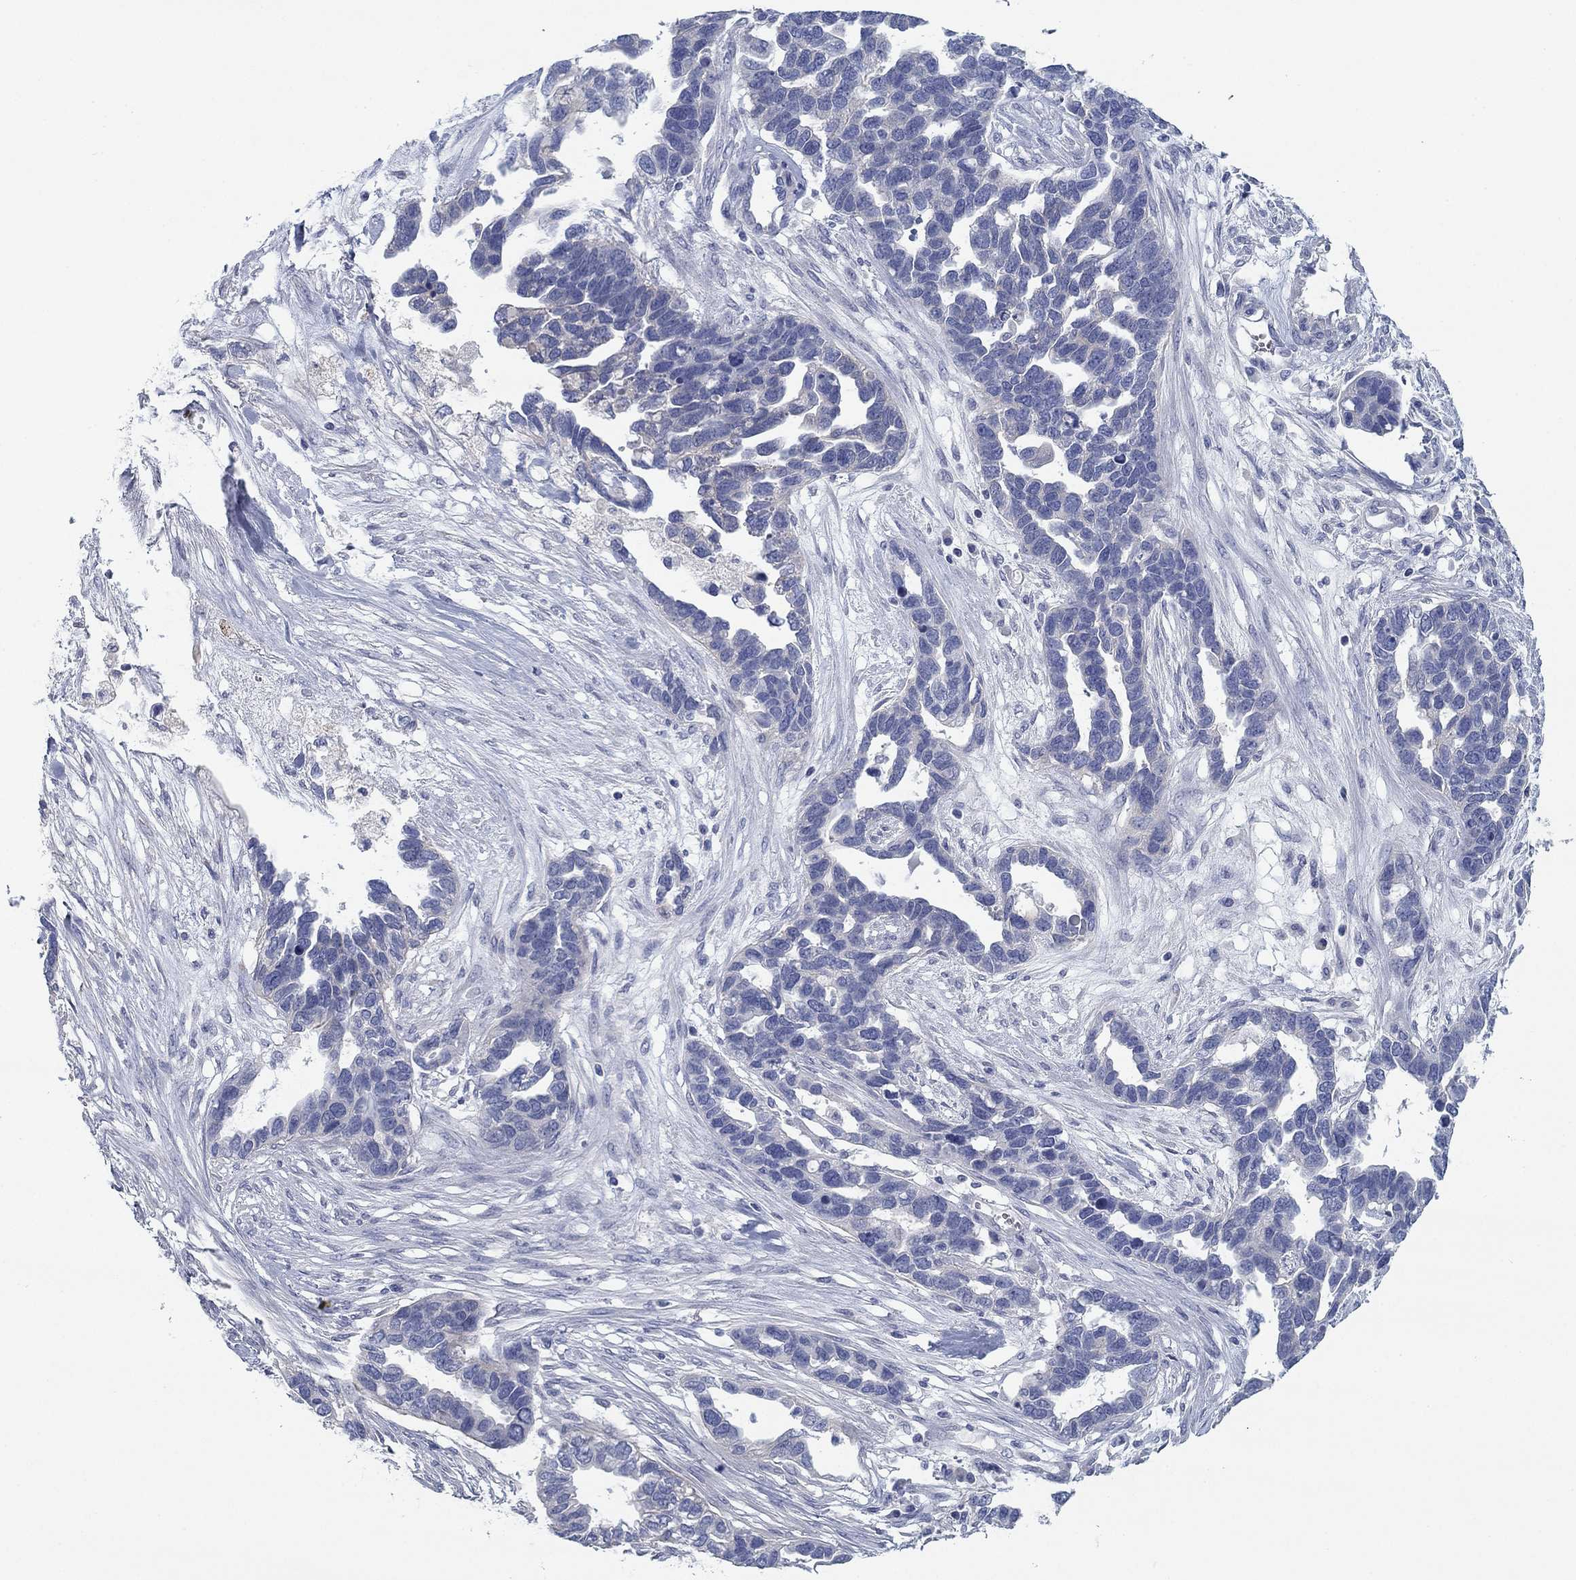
{"staining": {"intensity": "negative", "quantity": "none", "location": "none"}, "tissue": "ovarian cancer", "cell_type": "Tumor cells", "image_type": "cancer", "snomed": [{"axis": "morphology", "description": "Cystadenocarcinoma, serous, NOS"}, {"axis": "topography", "description": "Ovary"}], "caption": "There is no significant staining in tumor cells of ovarian cancer. (DAB immunohistochemistry, high magnification).", "gene": "APOC3", "patient": {"sex": "female", "age": 54}}